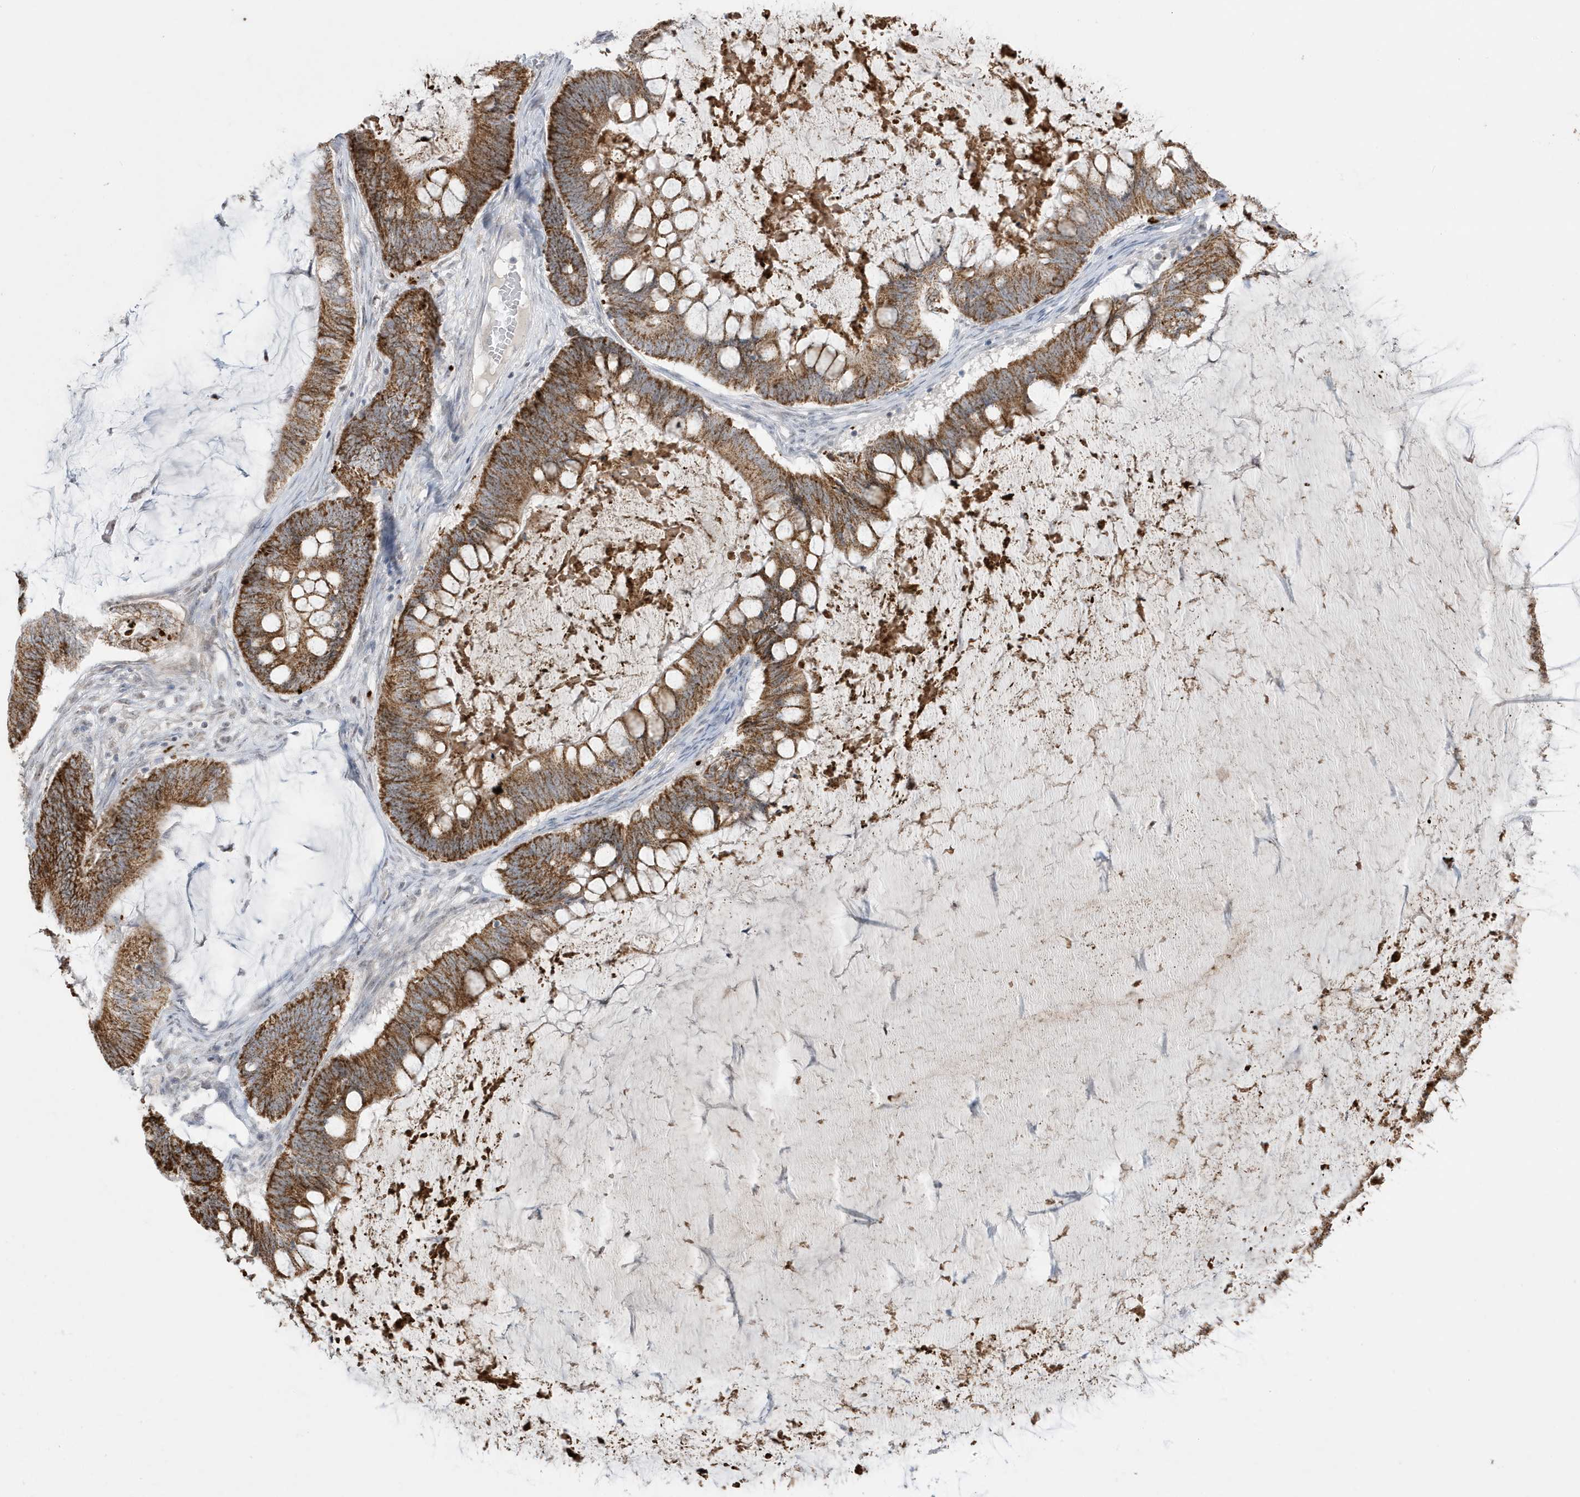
{"staining": {"intensity": "moderate", "quantity": ">75%", "location": "cytoplasmic/membranous"}, "tissue": "ovarian cancer", "cell_type": "Tumor cells", "image_type": "cancer", "snomed": [{"axis": "morphology", "description": "Cystadenocarcinoma, mucinous, NOS"}, {"axis": "topography", "description": "Ovary"}], "caption": "A histopathology image showing moderate cytoplasmic/membranous staining in about >75% of tumor cells in ovarian cancer, as visualized by brown immunohistochemical staining.", "gene": "FNDC1", "patient": {"sex": "female", "age": 61}}